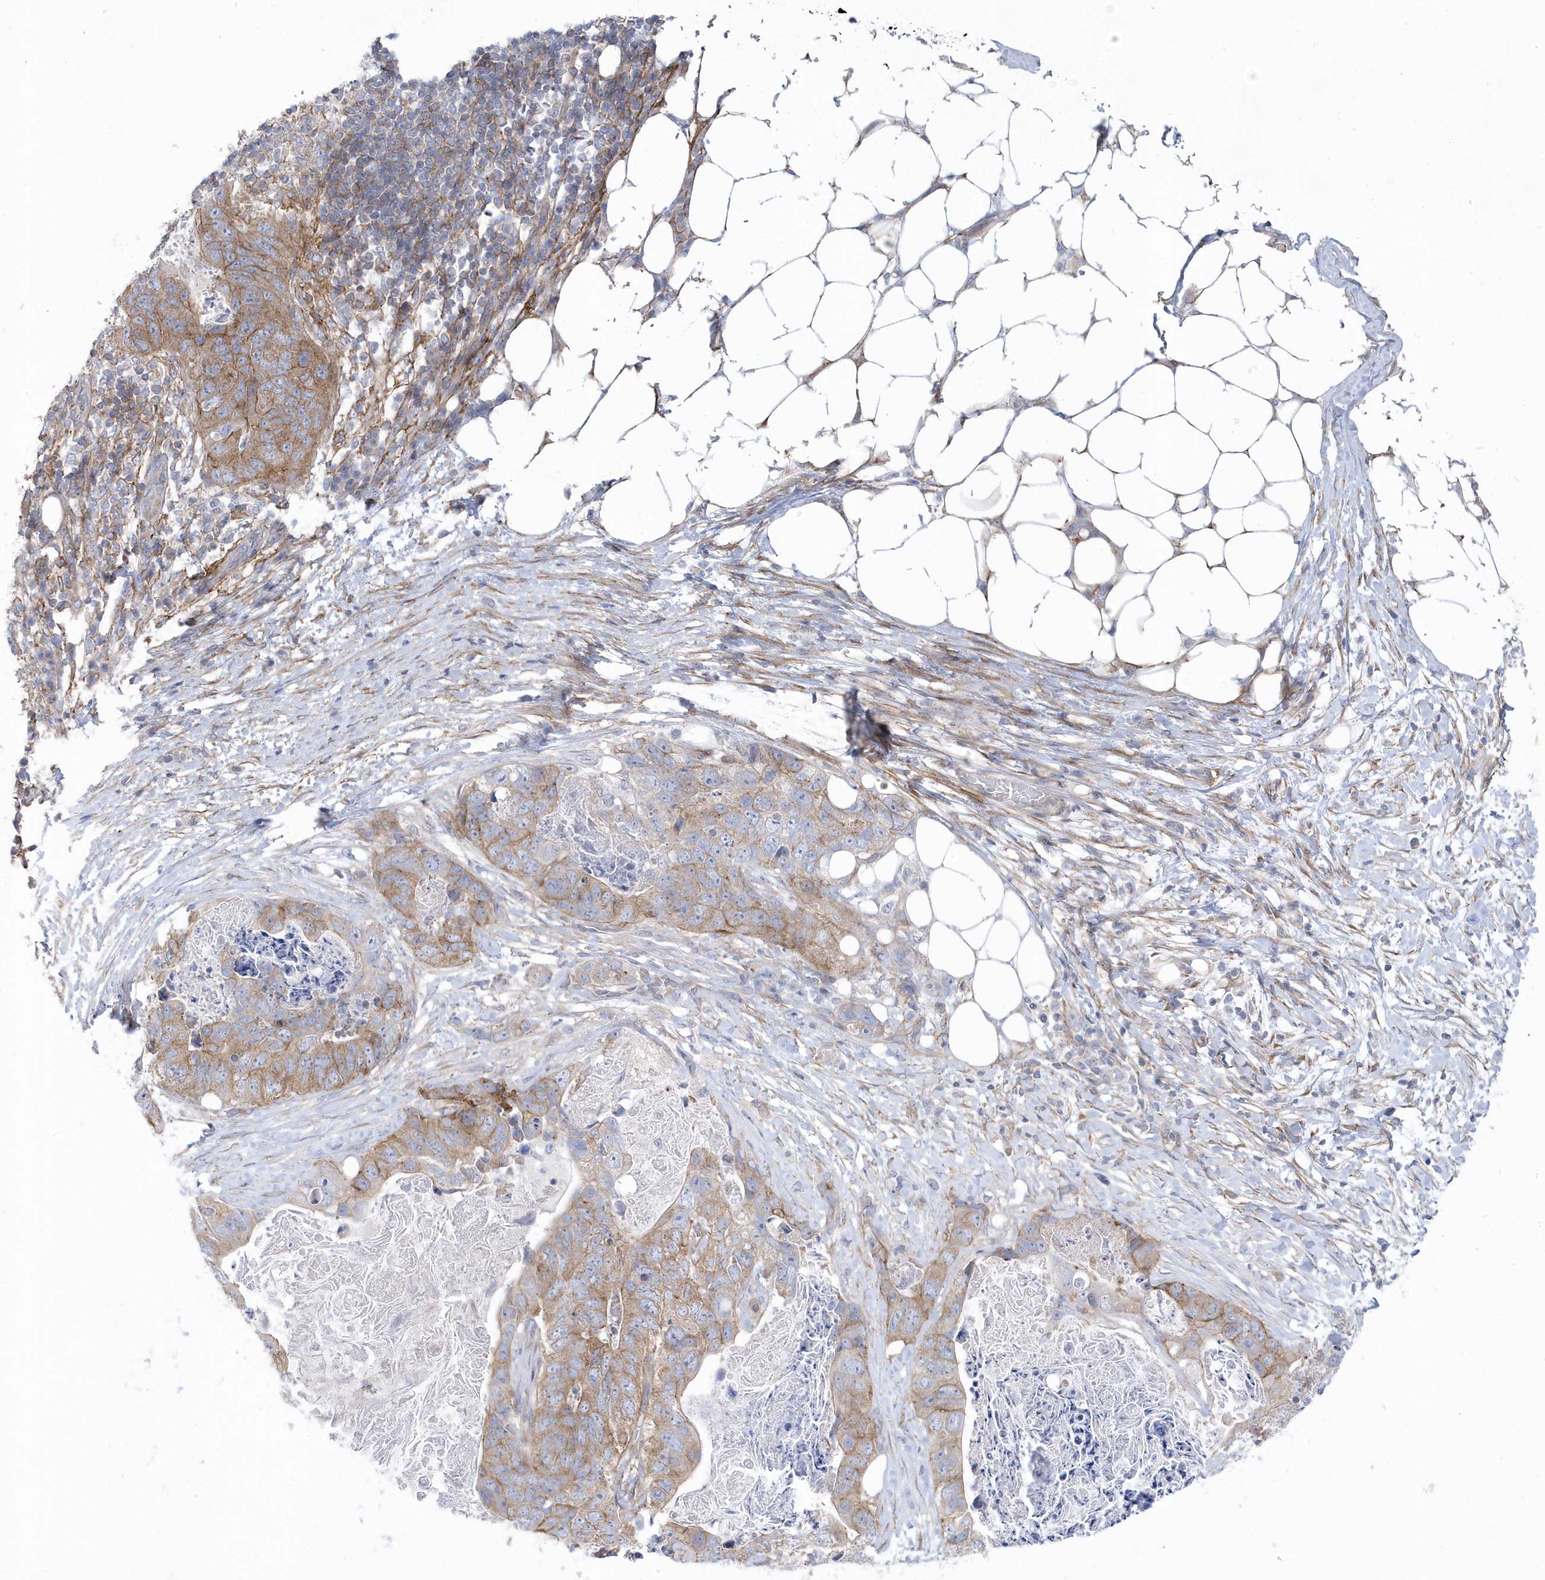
{"staining": {"intensity": "moderate", "quantity": "25%-75%", "location": "cytoplasmic/membranous"}, "tissue": "stomach cancer", "cell_type": "Tumor cells", "image_type": "cancer", "snomed": [{"axis": "morphology", "description": "Adenocarcinoma, NOS"}, {"axis": "topography", "description": "Stomach"}], "caption": "Human stomach cancer stained with a protein marker shows moderate staining in tumor cells.", "gene": "ANAPC1", "patient": {"sex": "female", "age": 89}}